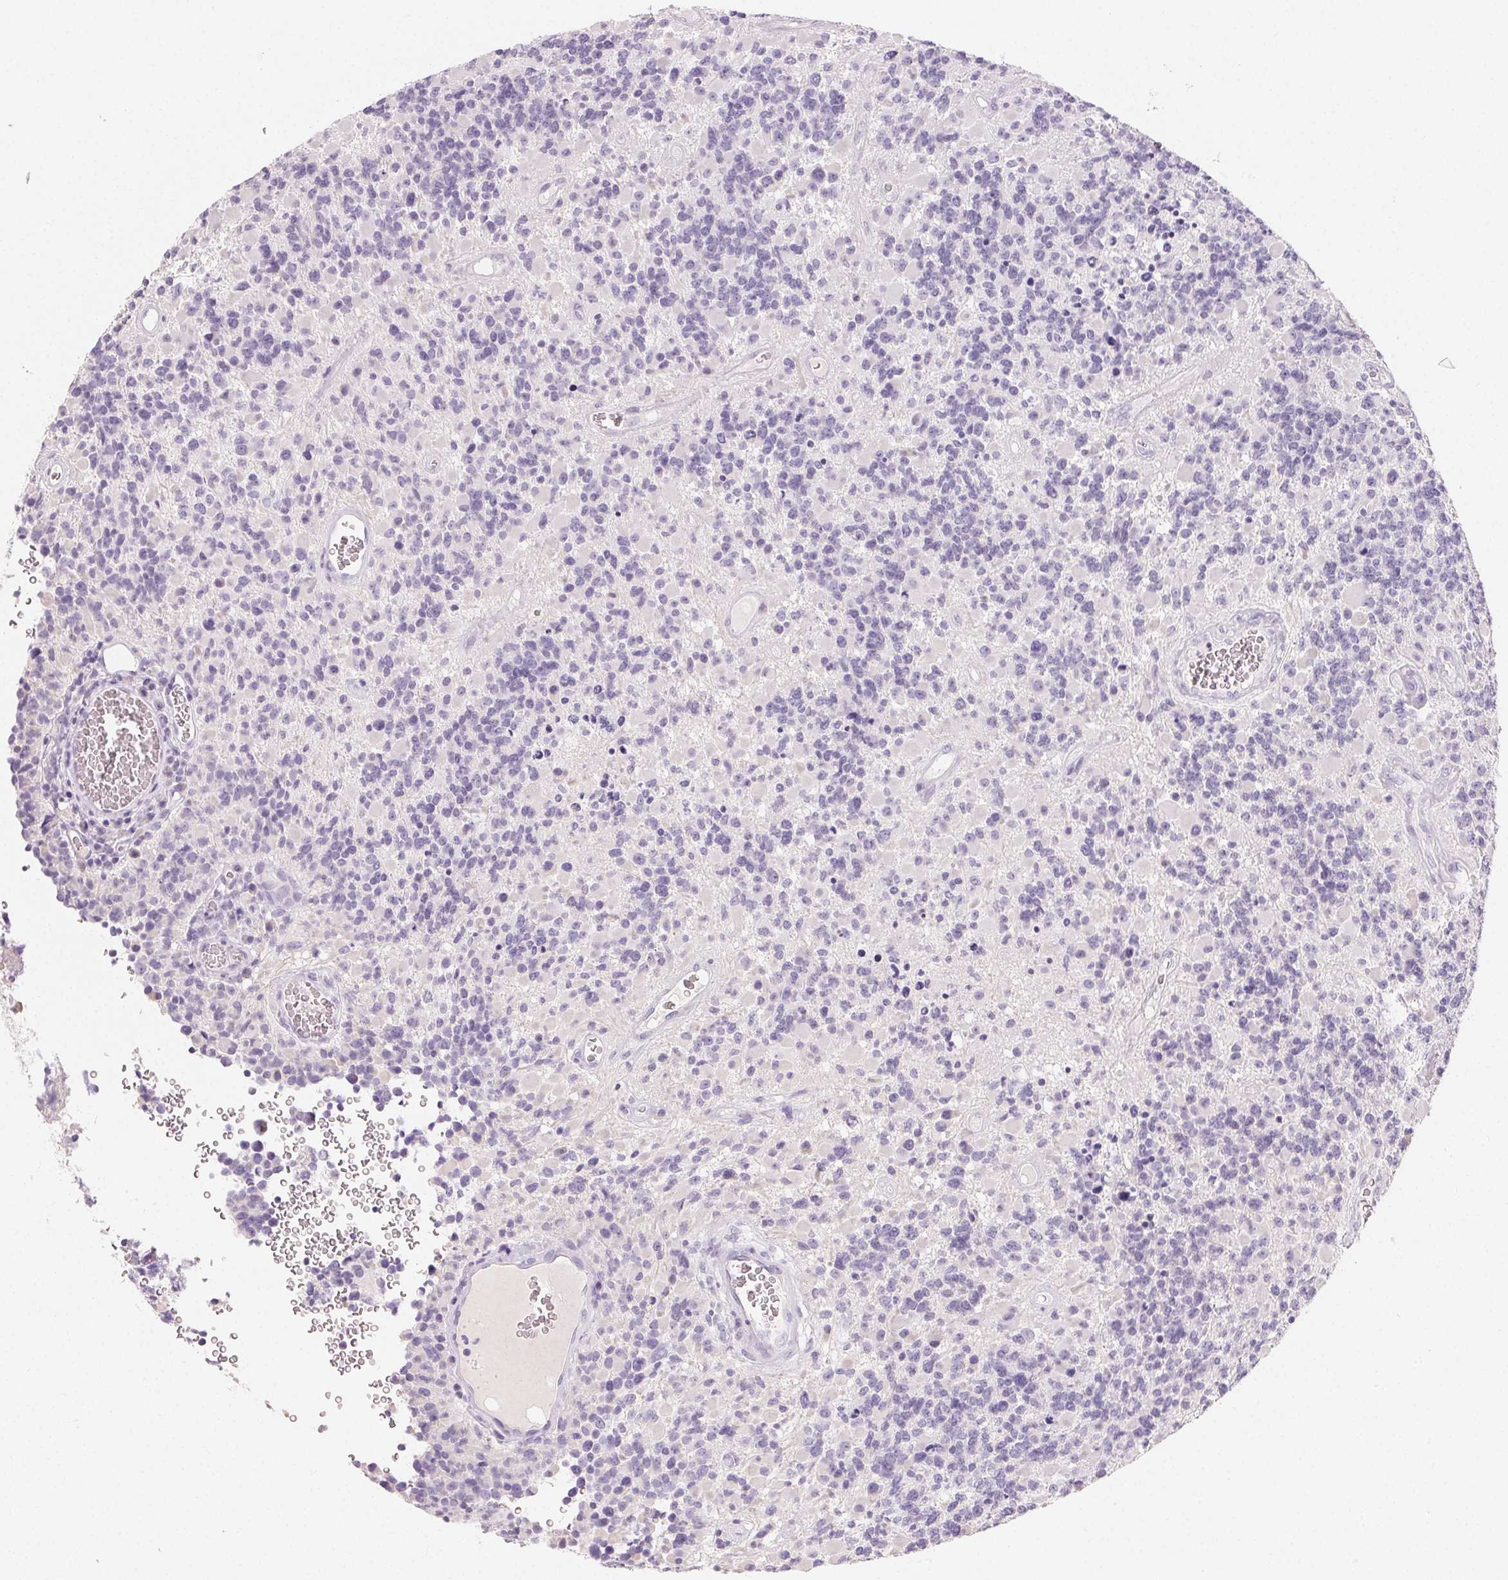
{"staining": {"intensity": "negative", "quantity": "none", "location": "none"}, "tissue": "glioma", "cell_type": "Tumor cells", "image_type": "cancer", "snomed": [{"axis": "morphology", "description": "Glioma, malignant, High grade"}, {"axis": "topography", "description": "Brain"}], "caption": "Micrograph shows no protein positivity in tumor cells of glioma tissue.", "gene": "MIOX", "patient": {"sex": "female", "age": 40}}